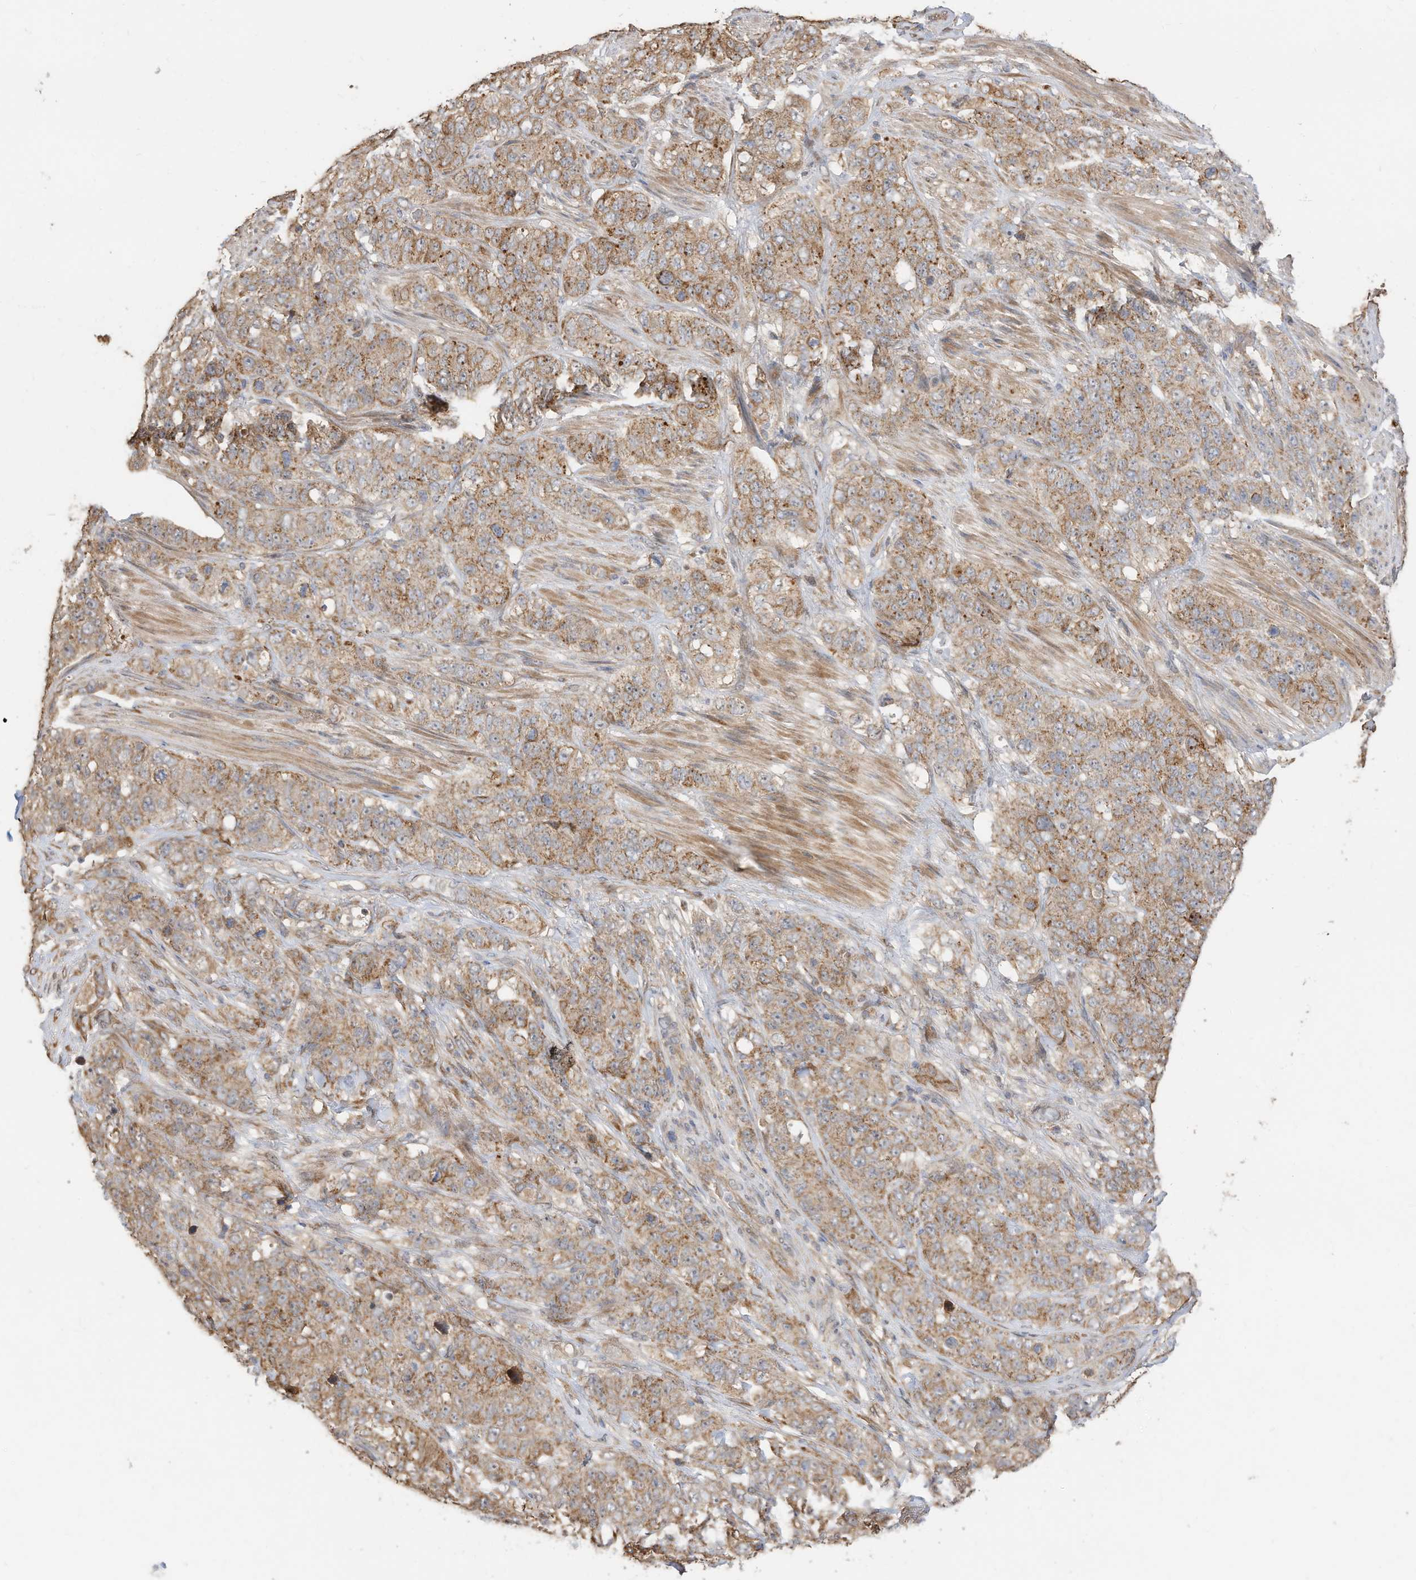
{"staining": {"intensity": "moderate", "quantity": ">75%", "location": "cytoplasmic/membranous"}, "tissue": "stomach cancer", "cell_type": "Tumor cells", "image_type": "cancer", "snomed": [{"axis": "morphology", "description": "Adenocarcinoma, NOS"}, {"axis": "topography", "description": "Stomach"}], "caption": "Stomach adenocarcinoma stained for a protein (brown) displays moderate cytoplasmic/membranous positive staining in approximately >75% of tumor cells.", "gene": "CAGE1", "patient": {"sex": "male", "age": 48}}